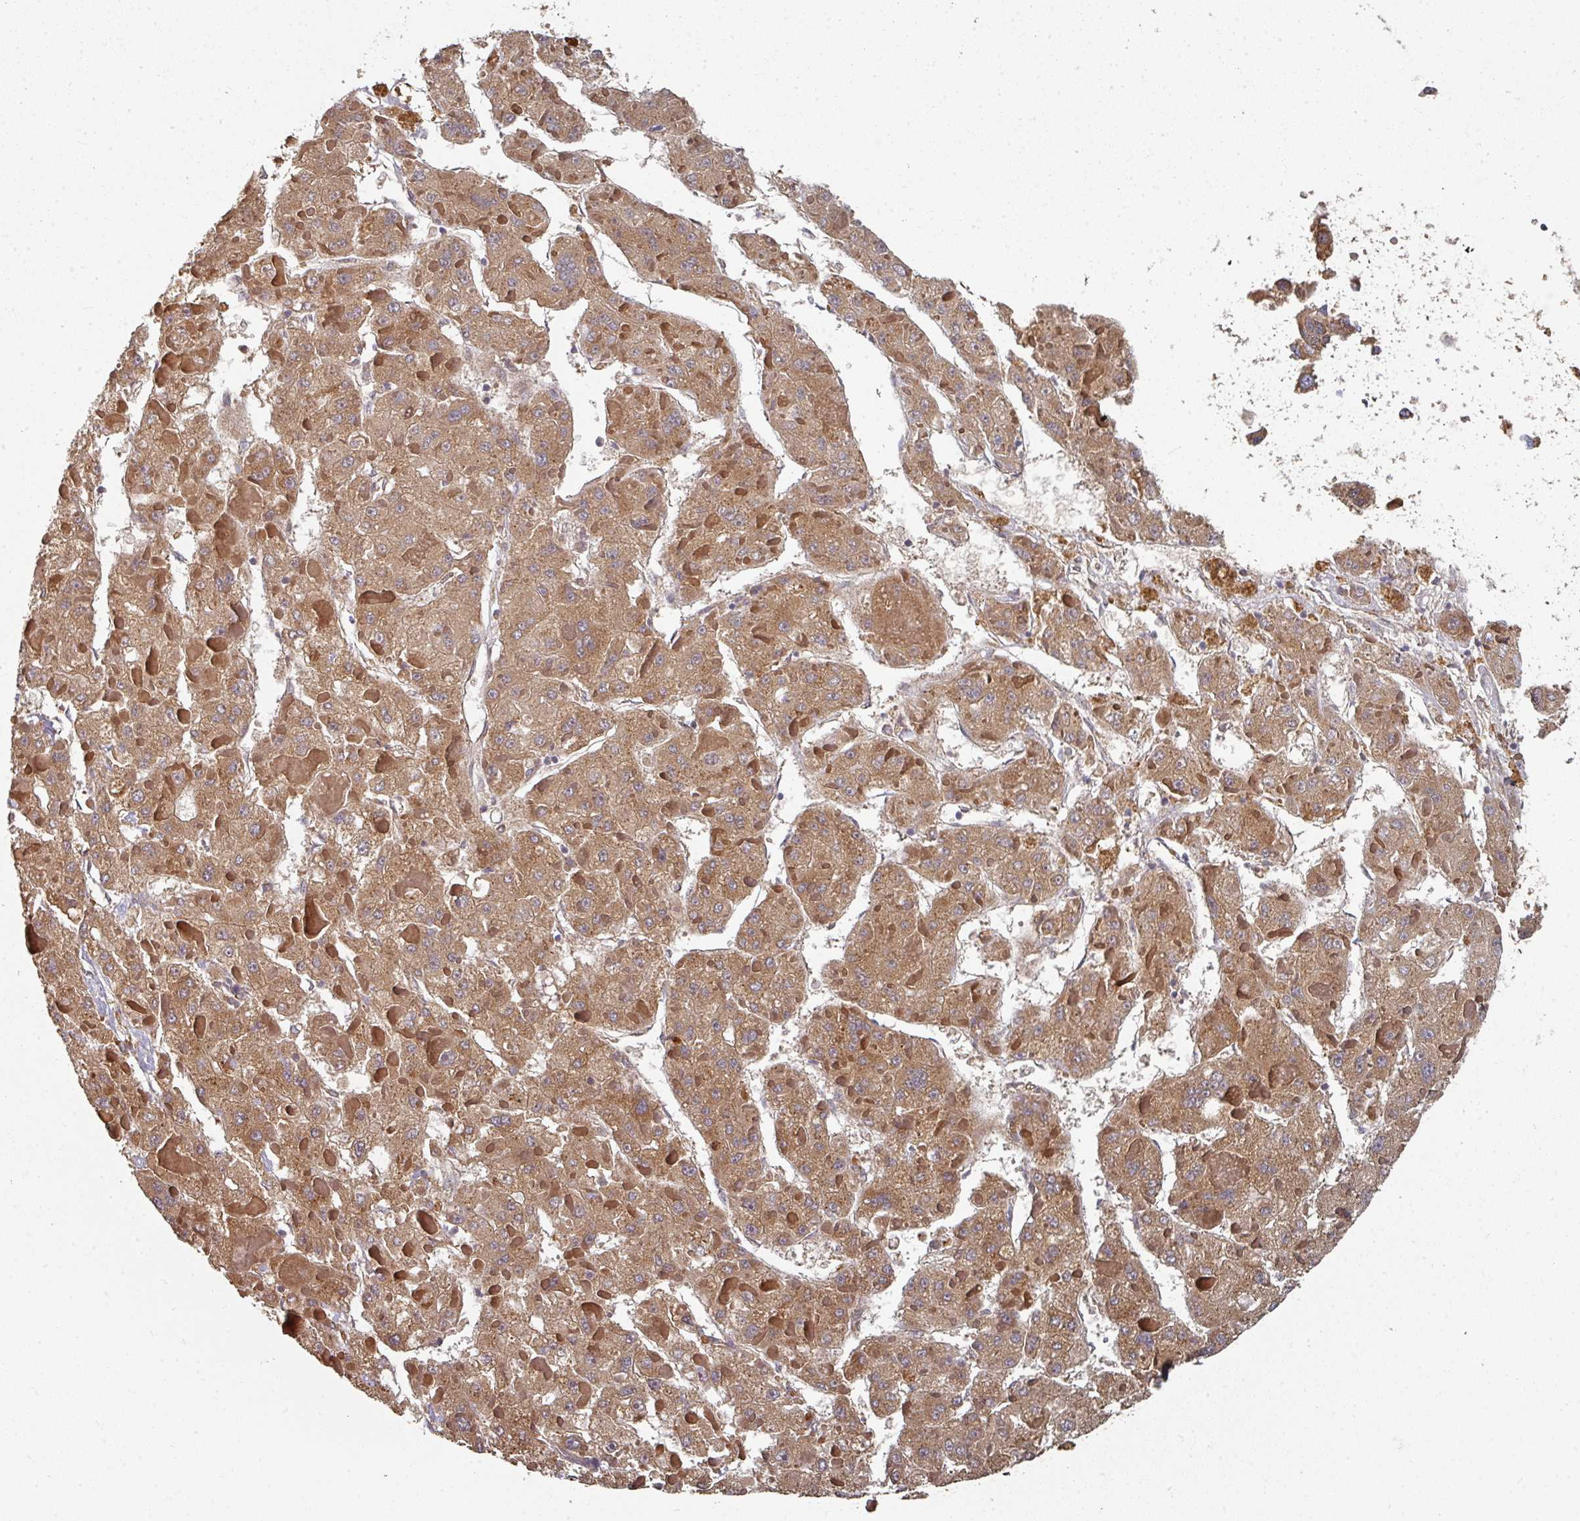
{"staining": {"intensity": "moderate", "quantity": ">75%", "location": "cytoplasmic/membranous"}, "tissue": "liver cancer", "cell_type": "Tumor cells", "image_type": "cancer", "snomed": [{"axis": "morphology", "description": "Carcinoma, Hepatocellular, NOS"}, {"axis": "topography", "description": "Liver"}], "caption": "Liver cancer tissue demonstrates moderate cytoplasmic/membranous staining in about >75% of tumor cells", "gene": "EDEM2", "patient": {"sex": "female", "age": 73}}